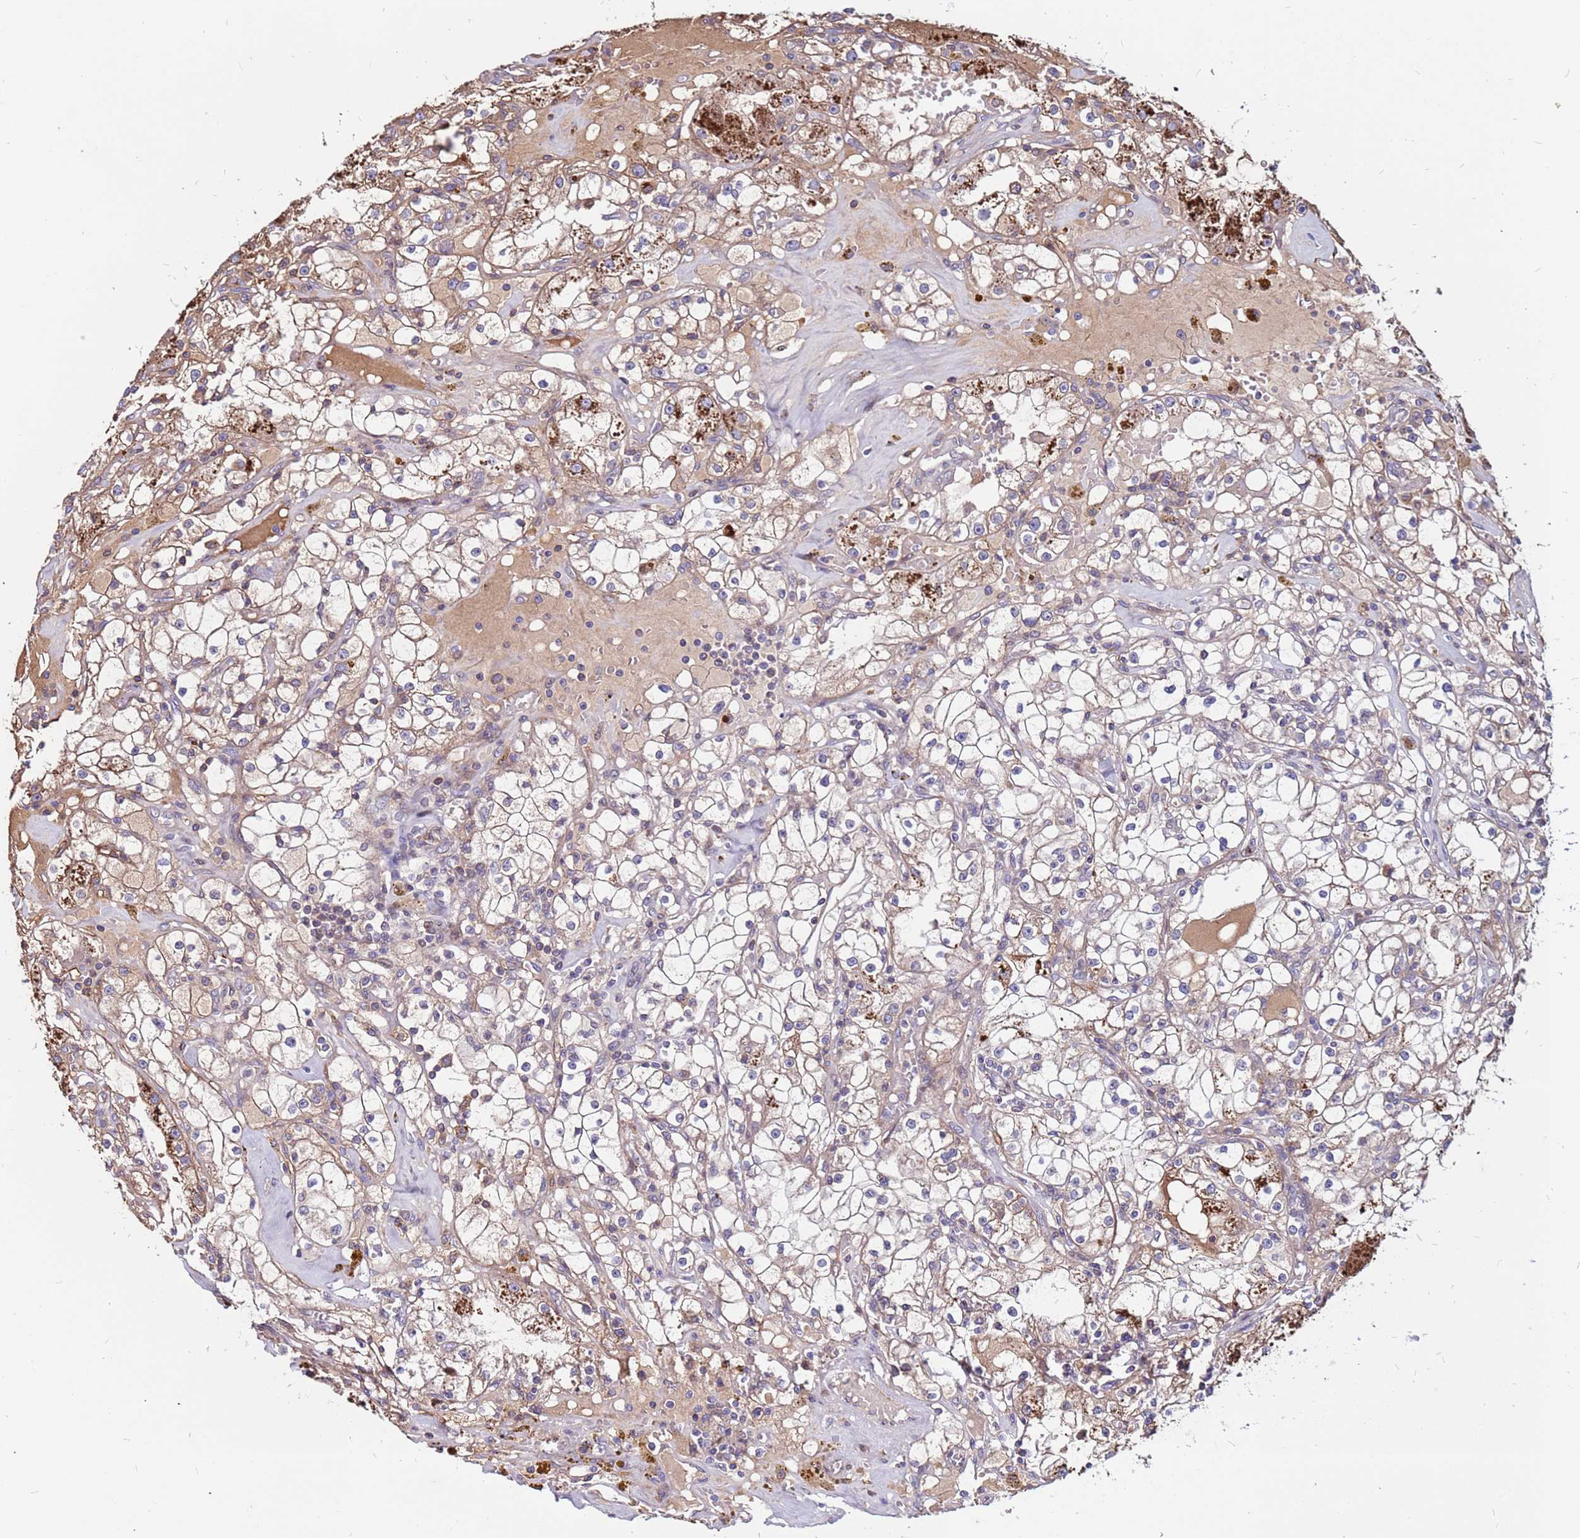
{"staining": {"intensity": "weak", "quantity": "25%-75%", "location": "cytoplasmic/membranous"}, "tissue": "renal cancer", "cell_type": "Tumor cells", "image_type": "cancer", "snomed": [{"axis": "morphology", "description": "Adenocarcinoma, NOS"}, {"axis": "topography", "description": "Kidney"}], "caption": "Renal cancer (adenocarcinoma) stained with immunohistochemistry (IHC) shows weak cytoplasmic/membranous staining in about 25%-75% of tumor cells.", "gene": "CCDC71", "patient": {"sex": "male", "age": 56}}